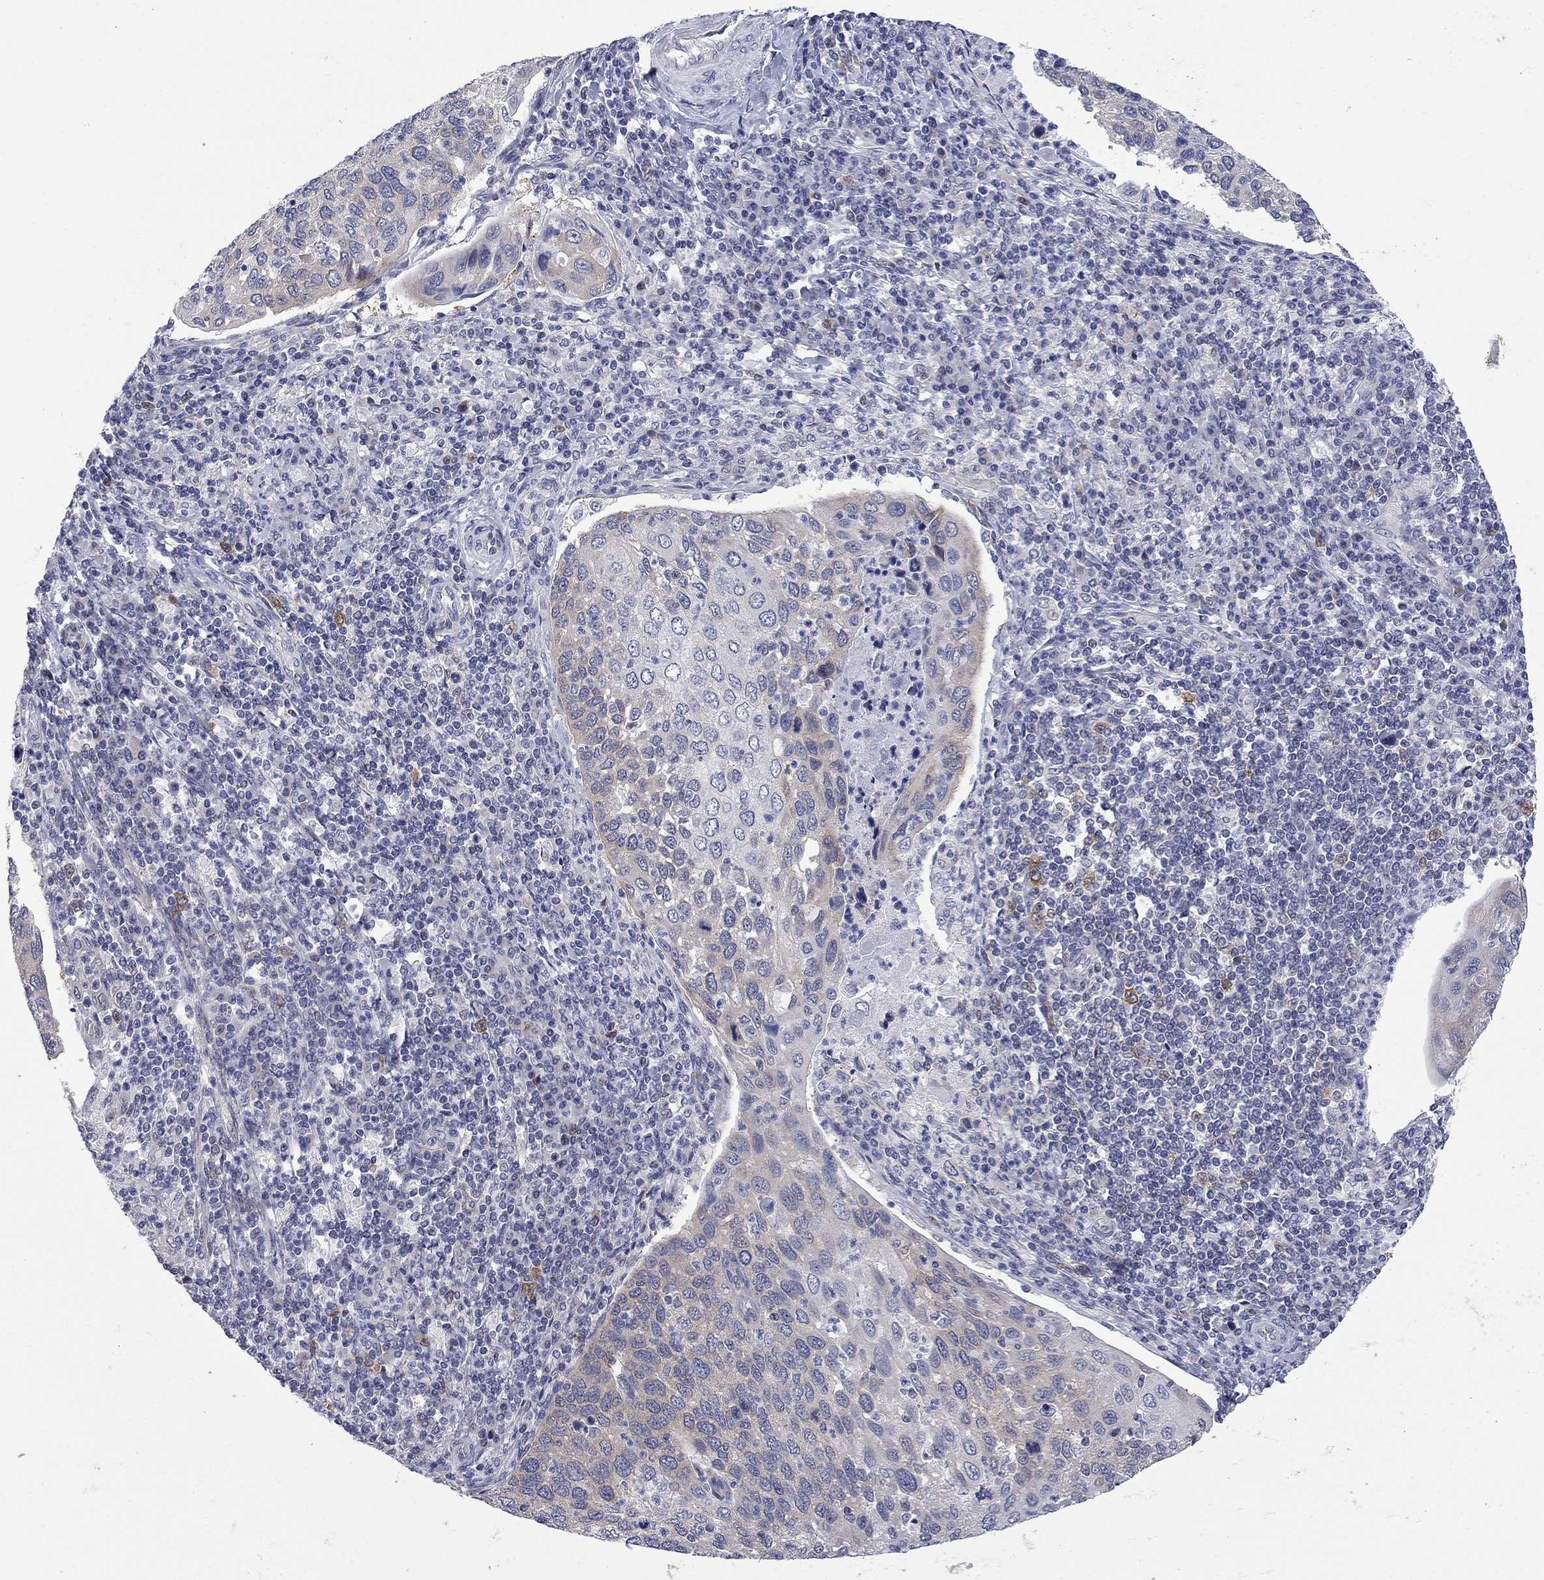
{"staining": {"intensity": "negative", "quantity": "none", "location": "none"}, "tissue": "cervical cancer", "cell_type": "Tumor cells", "image_type": "cancer", "snomed": [{"axis": "morphology", "description": "Squamous cell carcinoma, NOS"}, {"axis": "topography", "description": "Cervix"}], "caption": "Immunohistochemistry (IHC) micrograph of cervical cancer stained for a protein (brown), which demonstrates no positivity in tumor cells. The staining is performed using DAB (3,3'-diaminobenzidine) brown chromogen with nuclei counter-stained in using hematoxylin.", "gene": "GALNT8", "patient": {"sex": "female", "age": 54}}